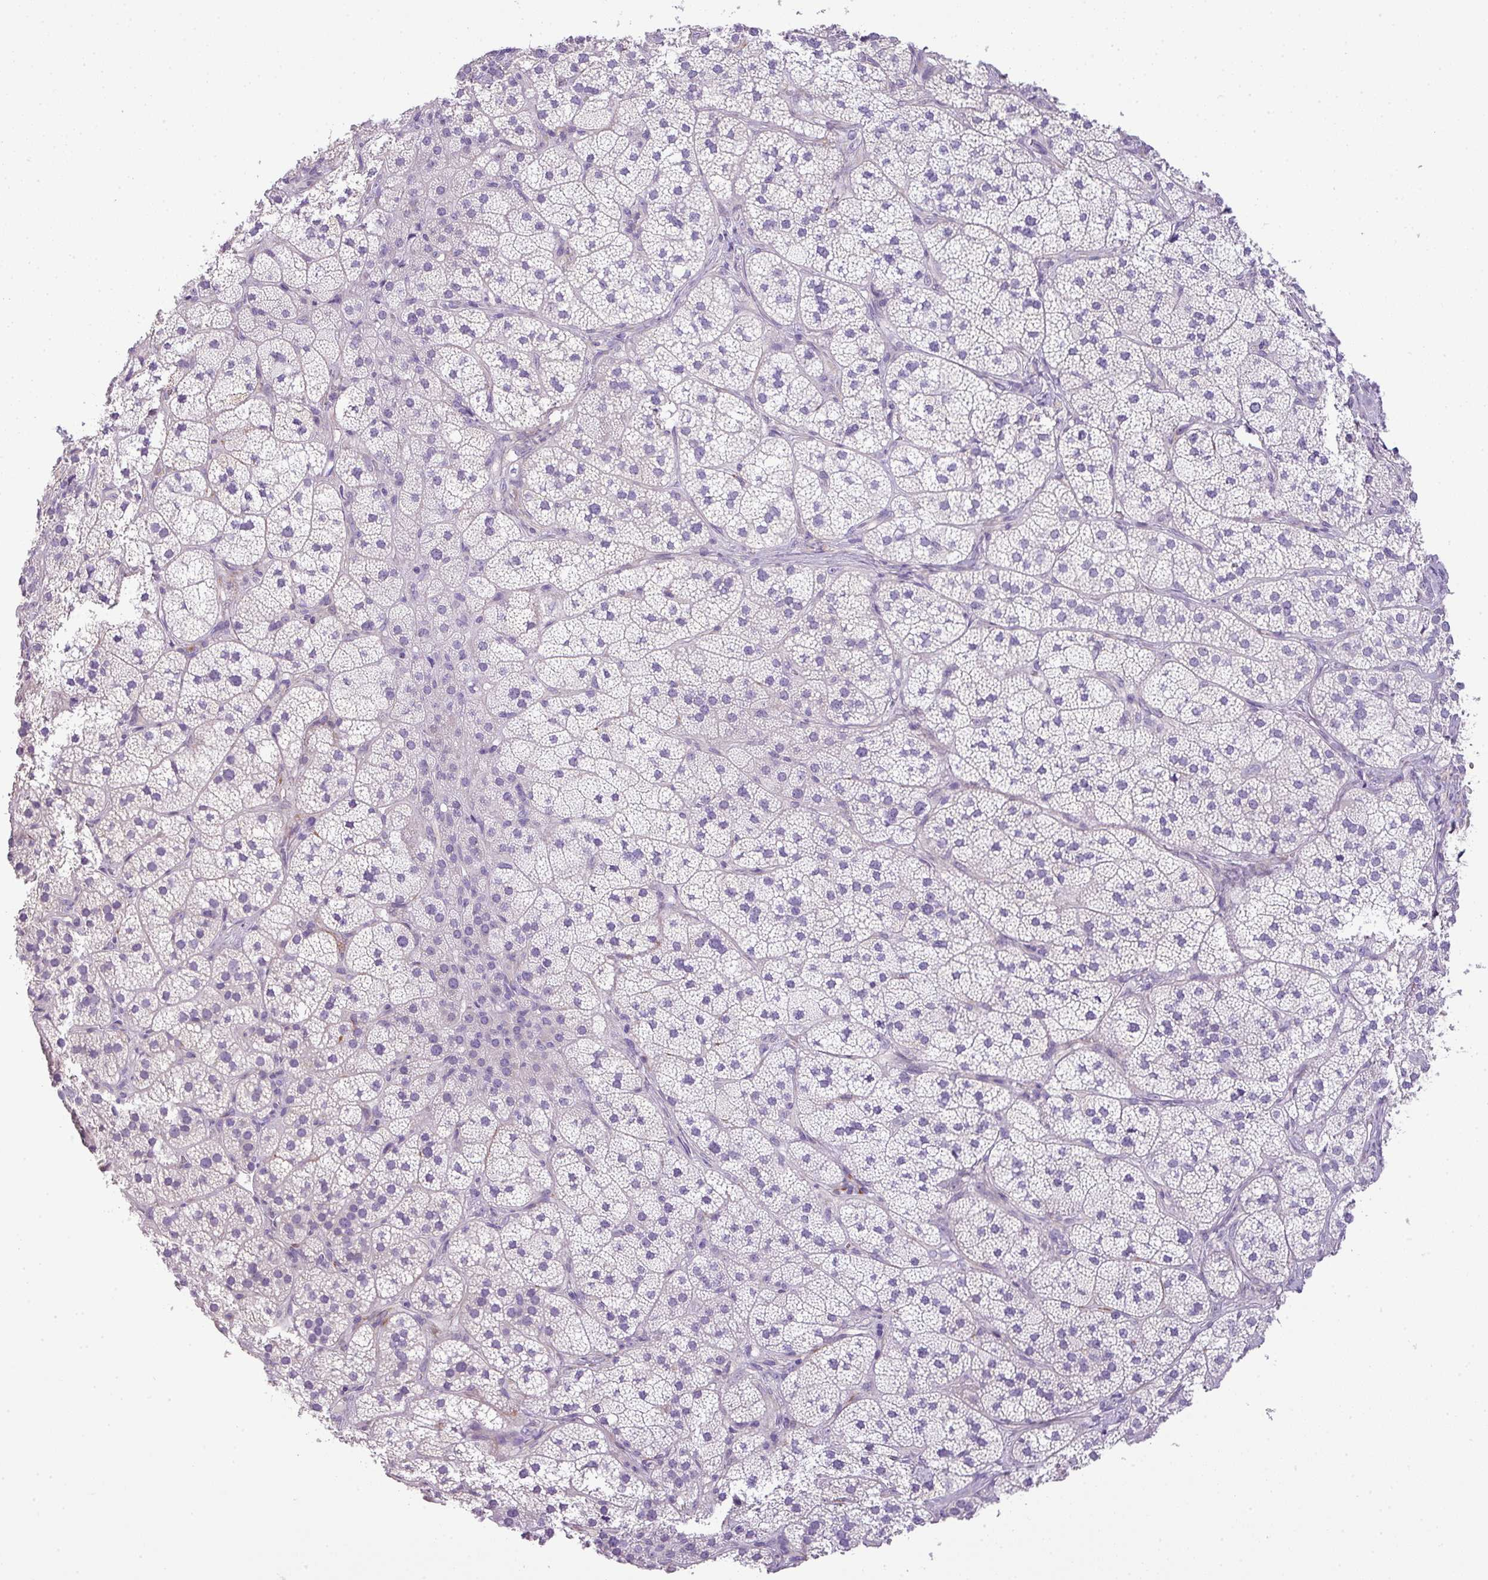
{"staining": {"intensity": "negative", "quantity": "none", "location": "none"}, "tissue": "adrenal gland", "cell_type": "Glandular cells", "image_type": "normal", "snomed": [{"axis": "morphology", "description": "Normal tissue, NOS"}, {"axis": "topography", "description": "Adrenal gland"}], "caption": "This is an IHC photomicrograph of benign human adrenal gland. There is no staining in glandular cells.", "gene": "ENSG00000273748", "patient": {"sex": "female", "age": 58}}